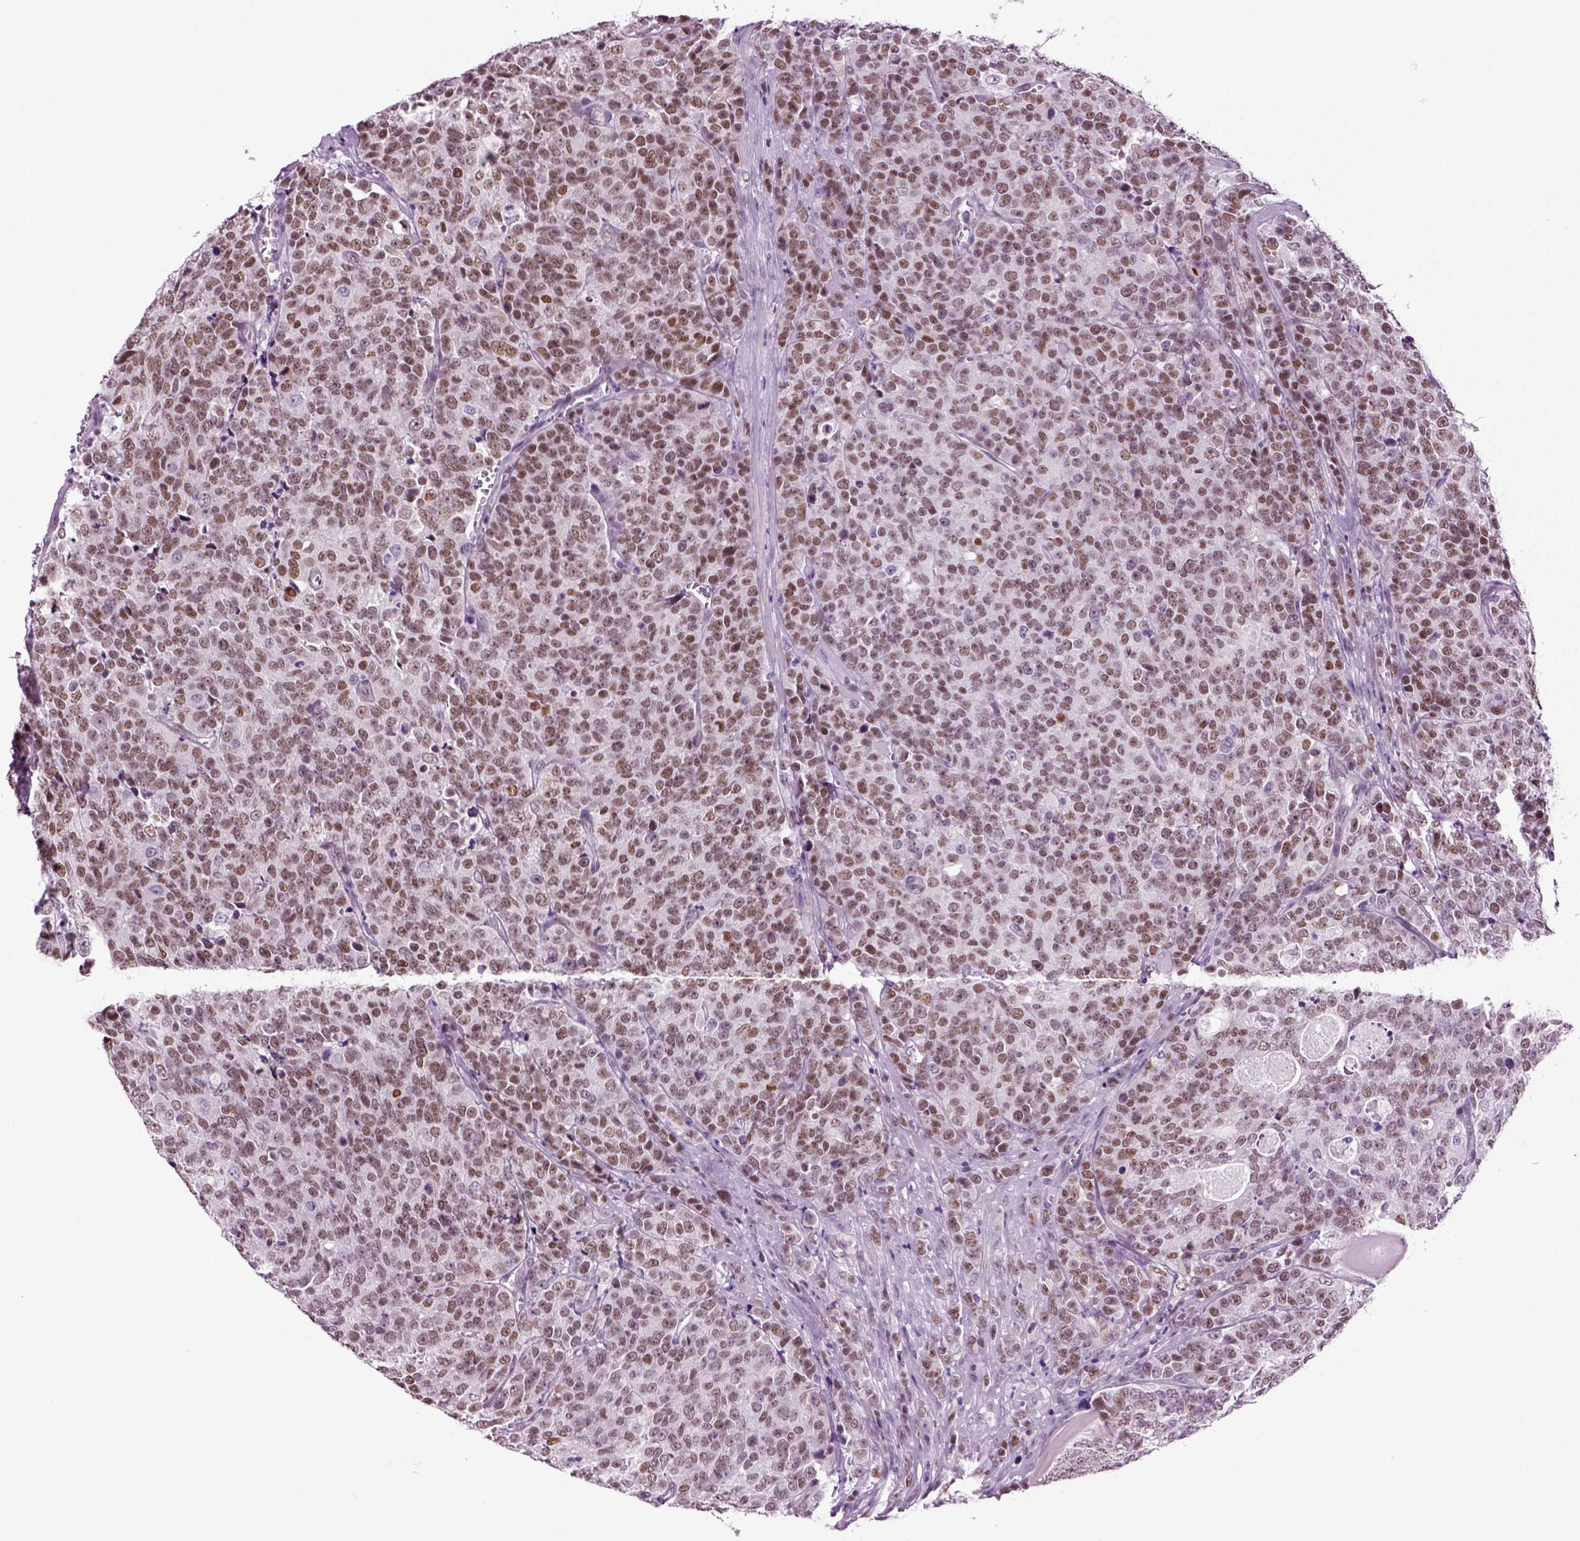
{"staining": {"intensity": "moderate", "quantity": ">75%", "location": "nuclear"}, "tissue": "prostate cancer", "cell_type": "Tumor cells", "image_type": "cancer", "snomed": [{"axis": "morphology", "description": "Adenocarcinoma, NOS"}, {"axis": "topography", "description": "Prostate"}], "caption": "Prostate cancer stained with immunohistochemistry (IHC) reveals moderate nuclear staining in about >75% of tumor cells.", "gene": "RFX3", "patient": {"sex": "male", "age": 67}}